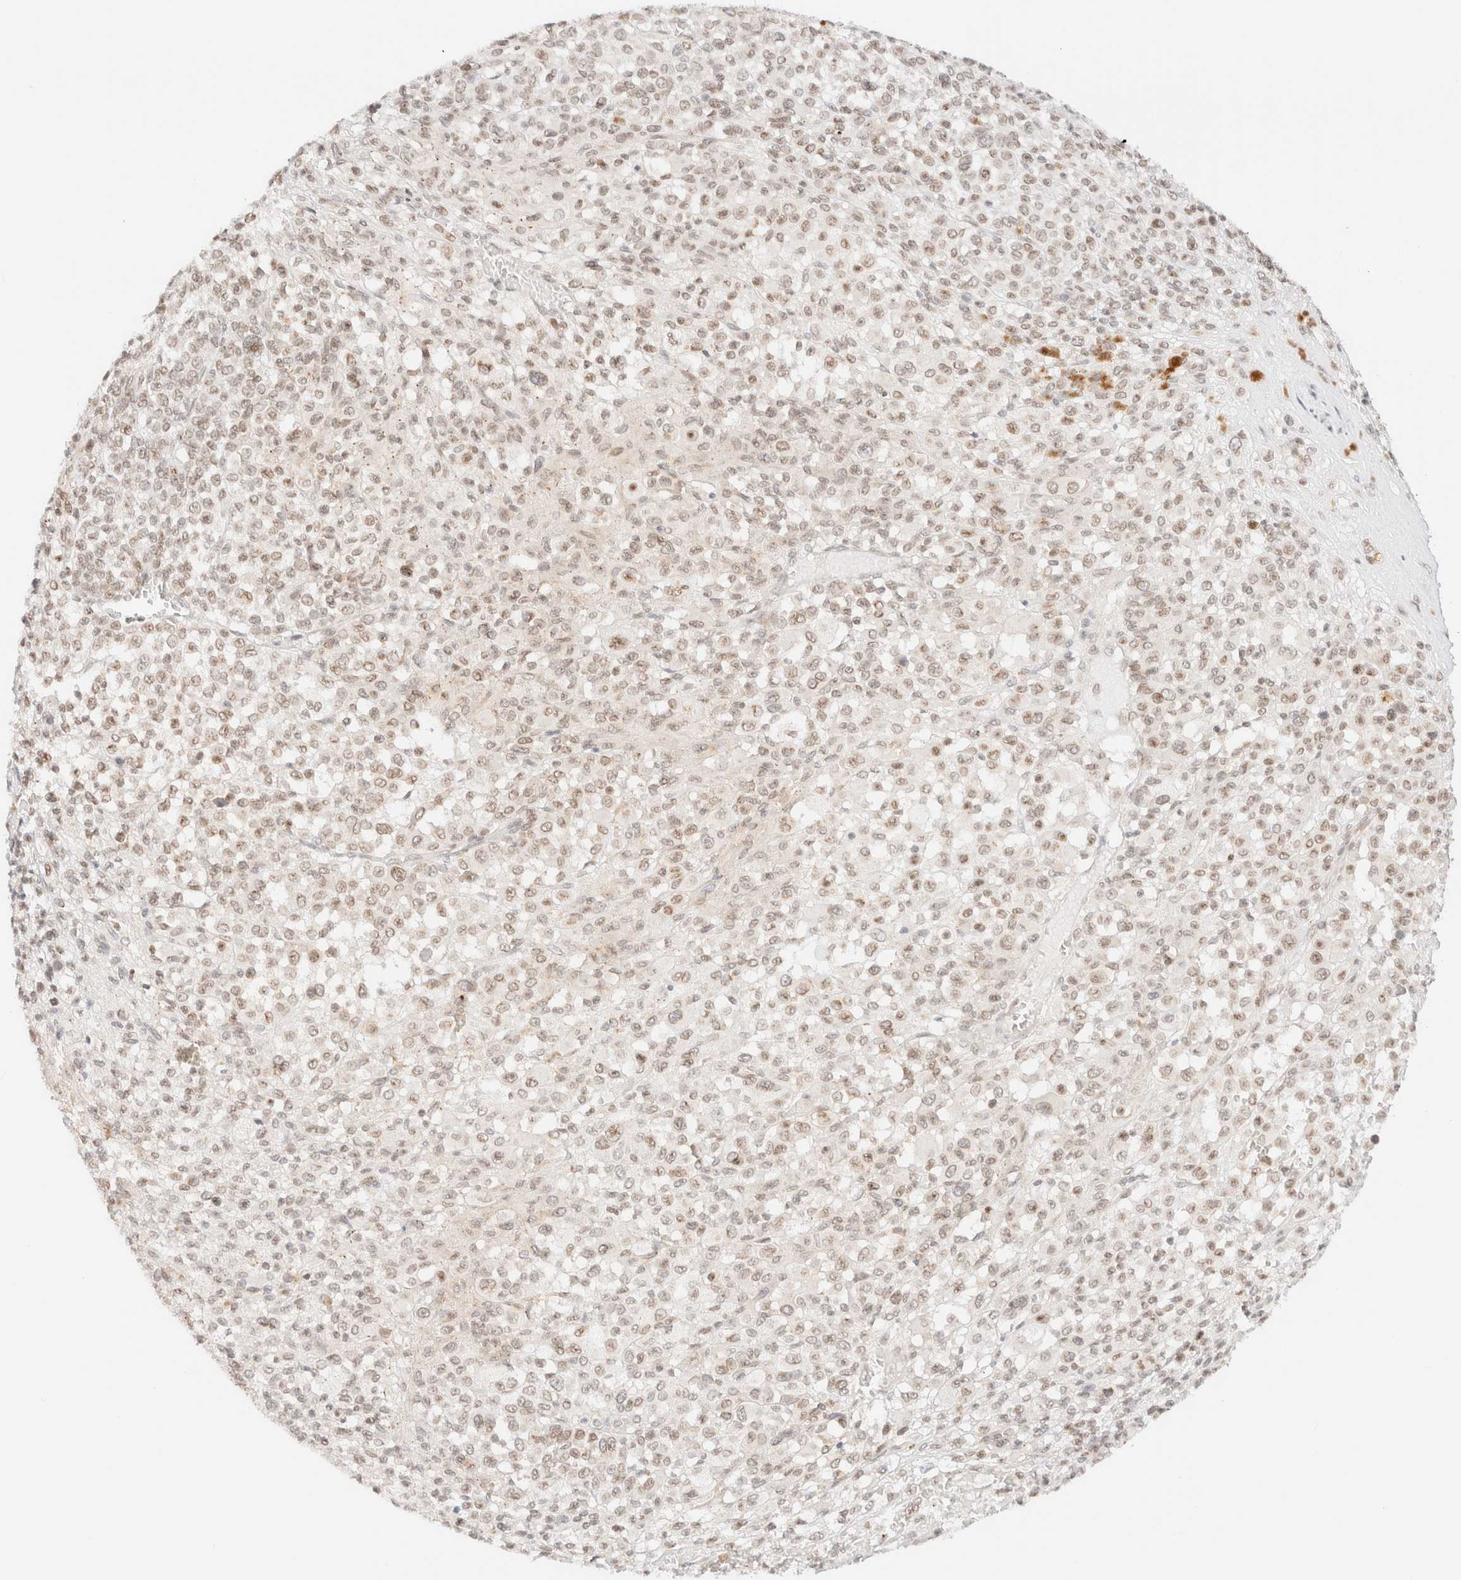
{"staining": {"intensity": "weak", "quantity": ">75%", "location": "nuclear"}, "tissue": "melanoma", "cell_type": "Tumor cells", "image_type": "cancer", "snomed": [{"axis": "morphology", "description": "Malignant melanoma, Metastatic site"}, {"axis": "topography", "description": "Skin"}], "caption": "Malignant melanoma (metastatic site) was stained to show a protein in brown. There is low levels of weak nuclear staining in approximately >75% of tumor cells.", "gene": "ZNF770", "patient": {"sex": "female", "age": 74}}